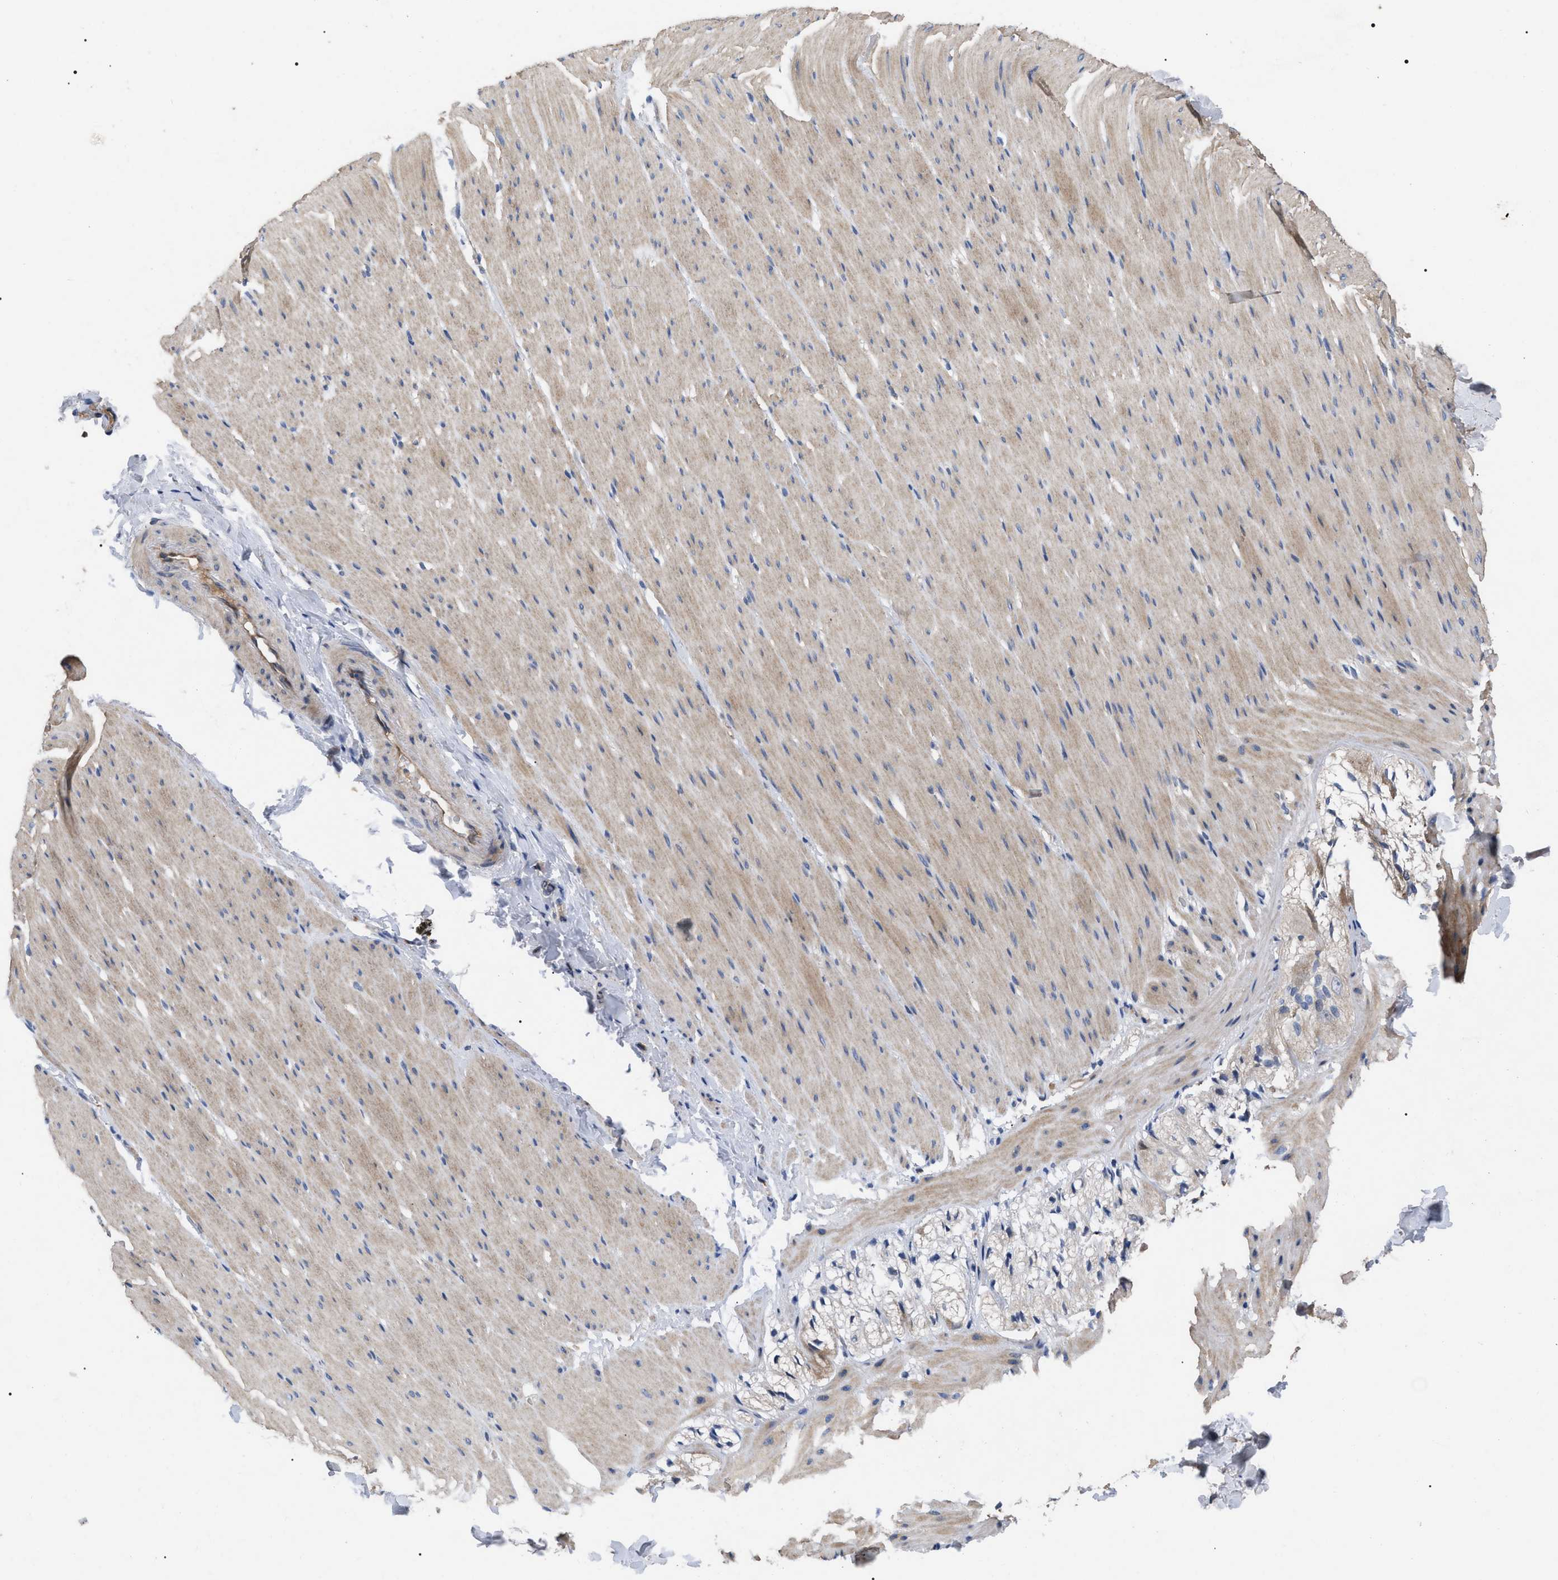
{"staining": {"intensity": "weak", "quantity": "25%-75%", "location": "cytoplasmic/membranous"}, "tissue": "smooth muscle", "cell_type": "Smooth muscle cells", "image_type": "normal", "snomed": [{"axis": "morphology", "description": "Normal tissue, NOS"}, {"axis": "topography", "description": "Smooth muscle"}, {"axis": "topography", "description": "Colon"}], "caption": "This histopathology image shows unremarkable smooth muscle stained with IHC to label a protein in brown. The cytoplasmic/membranous of smooth muscle cells show weak positivity for the protein. Nuclei are counter-stained blue.", "gene": "FAM171A2", "patient": {"sex": "male", "age": 67}}